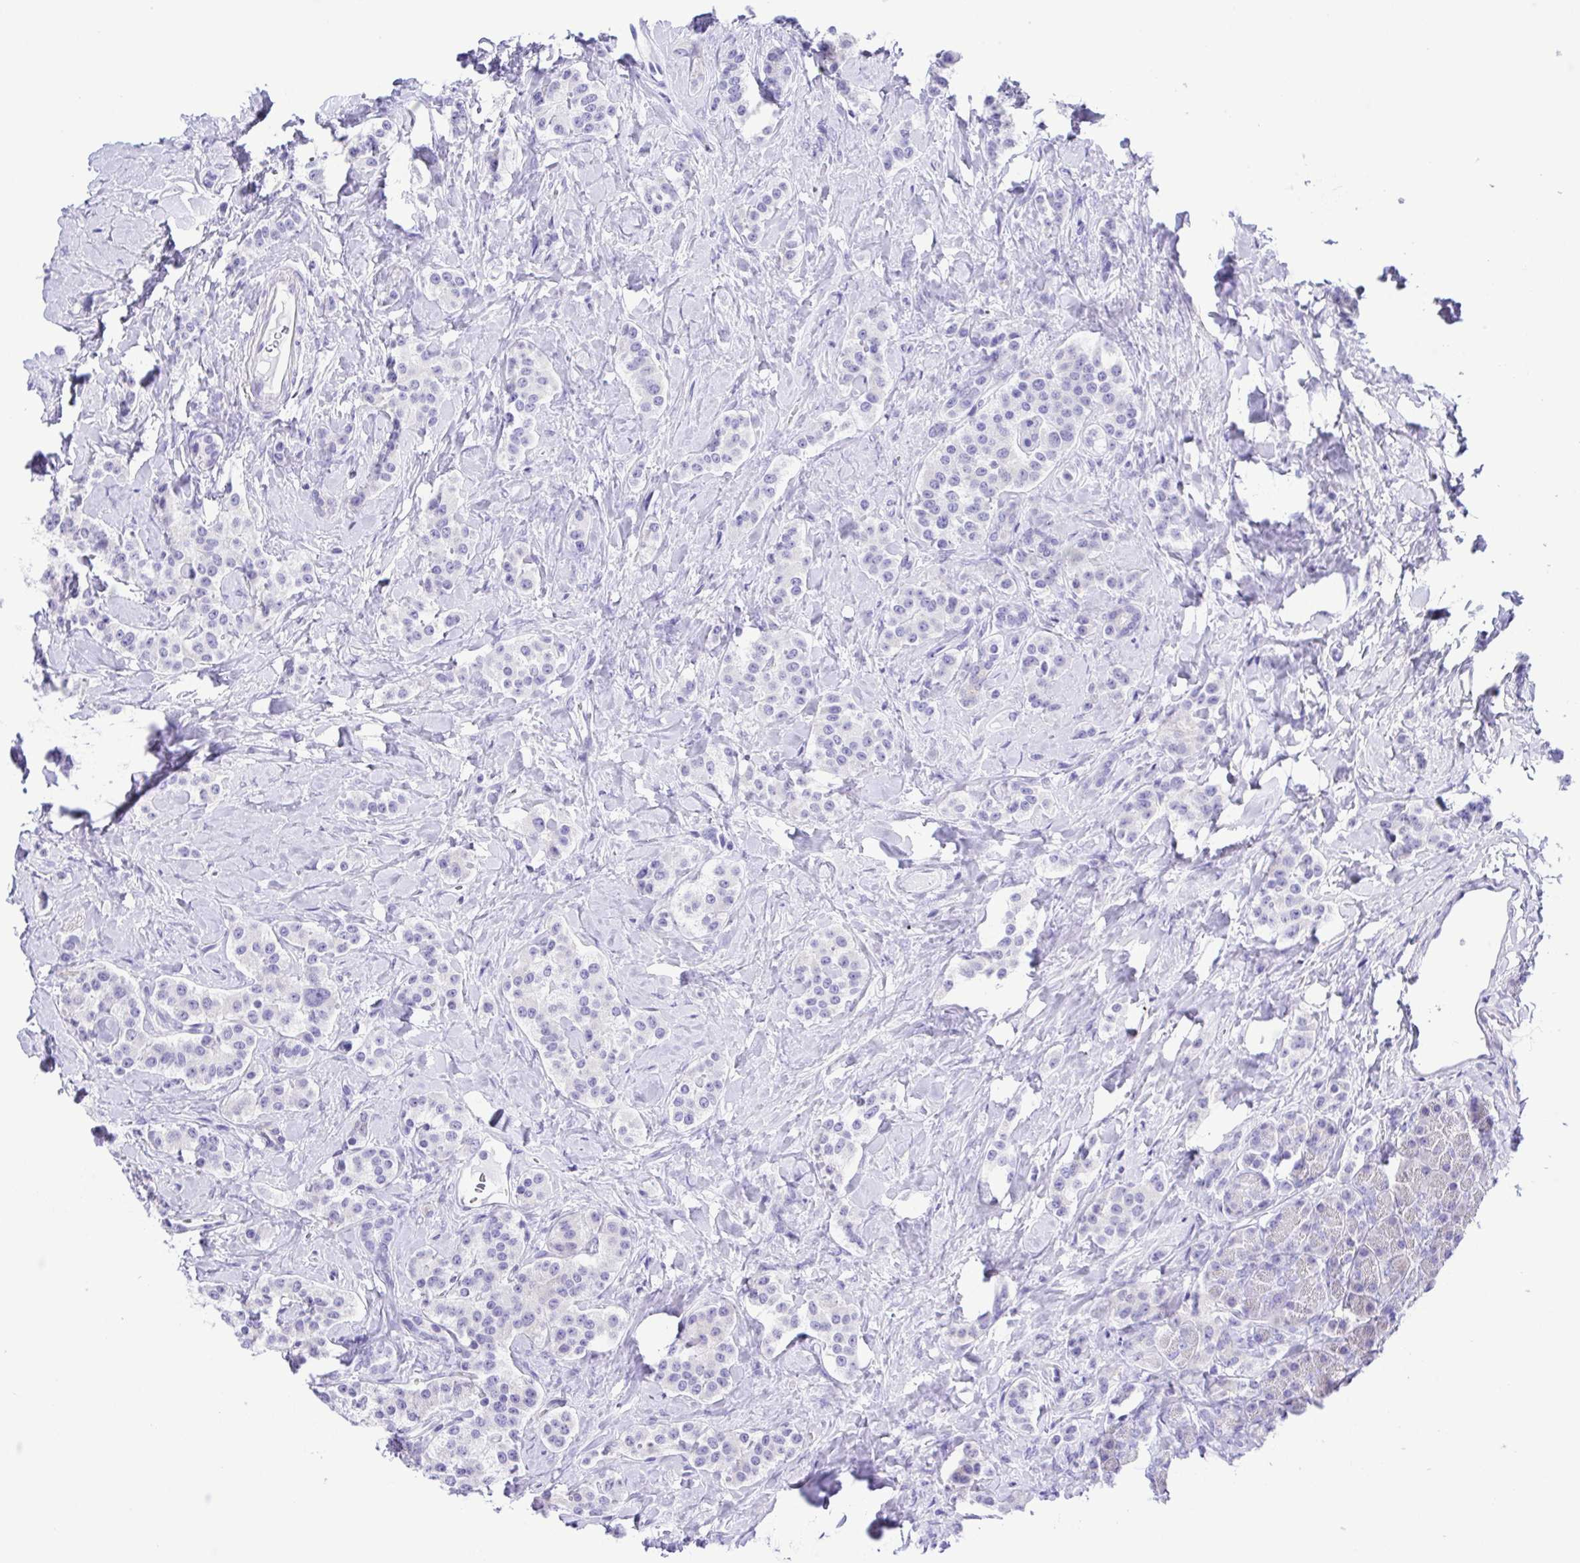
{"staining": {"intensity": "negative", "quantity": "none", "location": "none"}, "tissue": "carcinoid", "cell_type": "Tumor cells", "image_type": "cancer", "snomed": [{"axis": "morphology", "description": "Normal tissue, NOS"}, {"axis": "morphology", "description": "Carcinoid, malignant, NOS"}, {"axis": "topography", "description": "Pancreas"}], "caption": "Tumor cells are negative for brown protein staining in carcinoid.", "gene": "PAK3", "patient": {"sex": "male", "age": 36}}